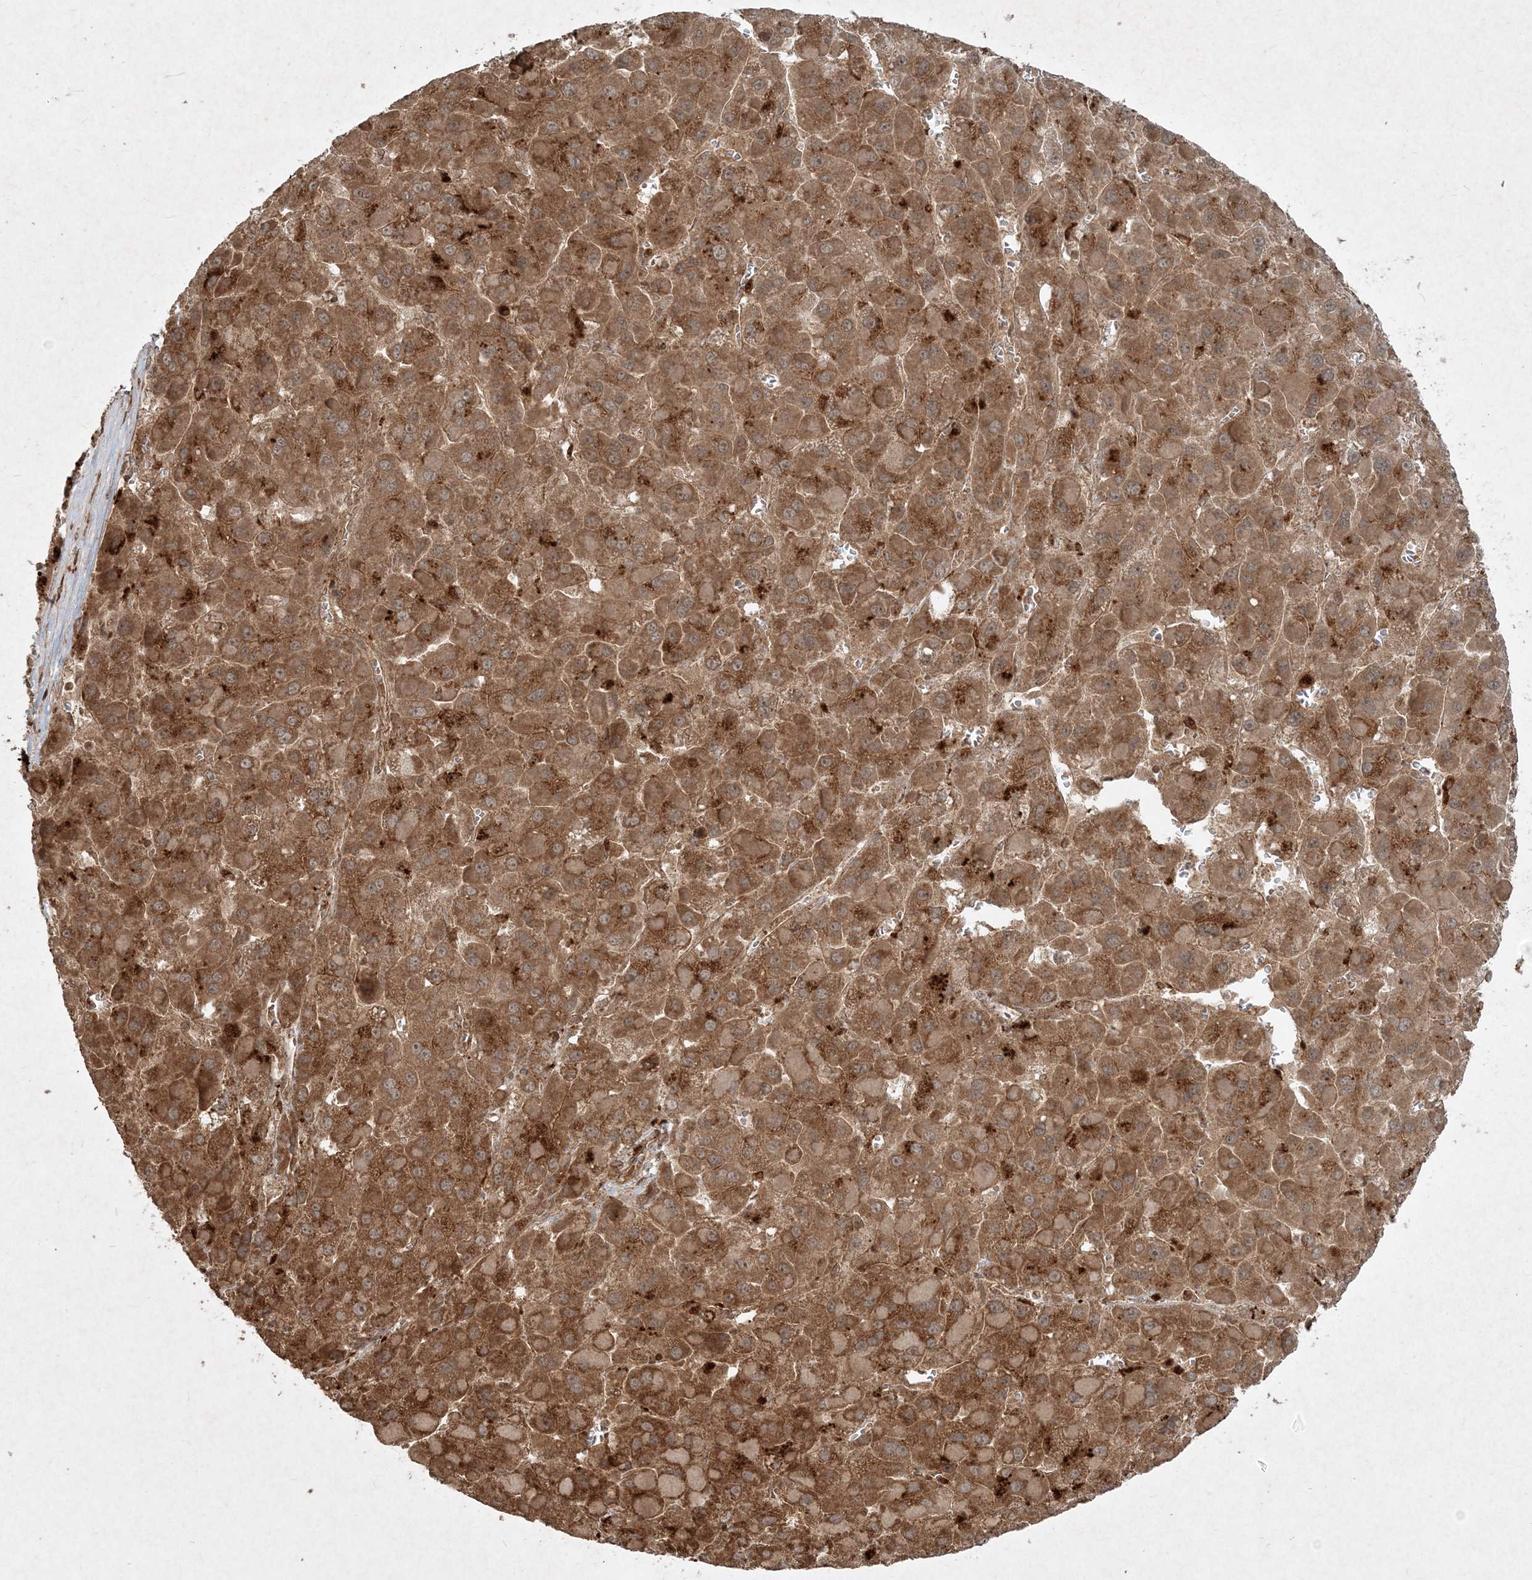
{"staining": {"intensity": "moderate", "quantity": ">75%", "location": "cytoplasmic/membranous"}, "tissue": "liver cancer", "cell_type": "Tumor cells", "image_type": "cancer", "snomed": [{"axis": "morphology", "description": "Carcinoma, Hepatocellular, NOS"}, {"axis": "topography", "description": "Liver"}], "caption": "This micrograph reveals immunohistochemistry staining of human liver hepatocellular carcinoma, with medium moderate cytoplasmic/membranous expression in approximately >75% of tumor cells.", "gene": "NARS1", "patient": {"sex": "female", "age": 73}}